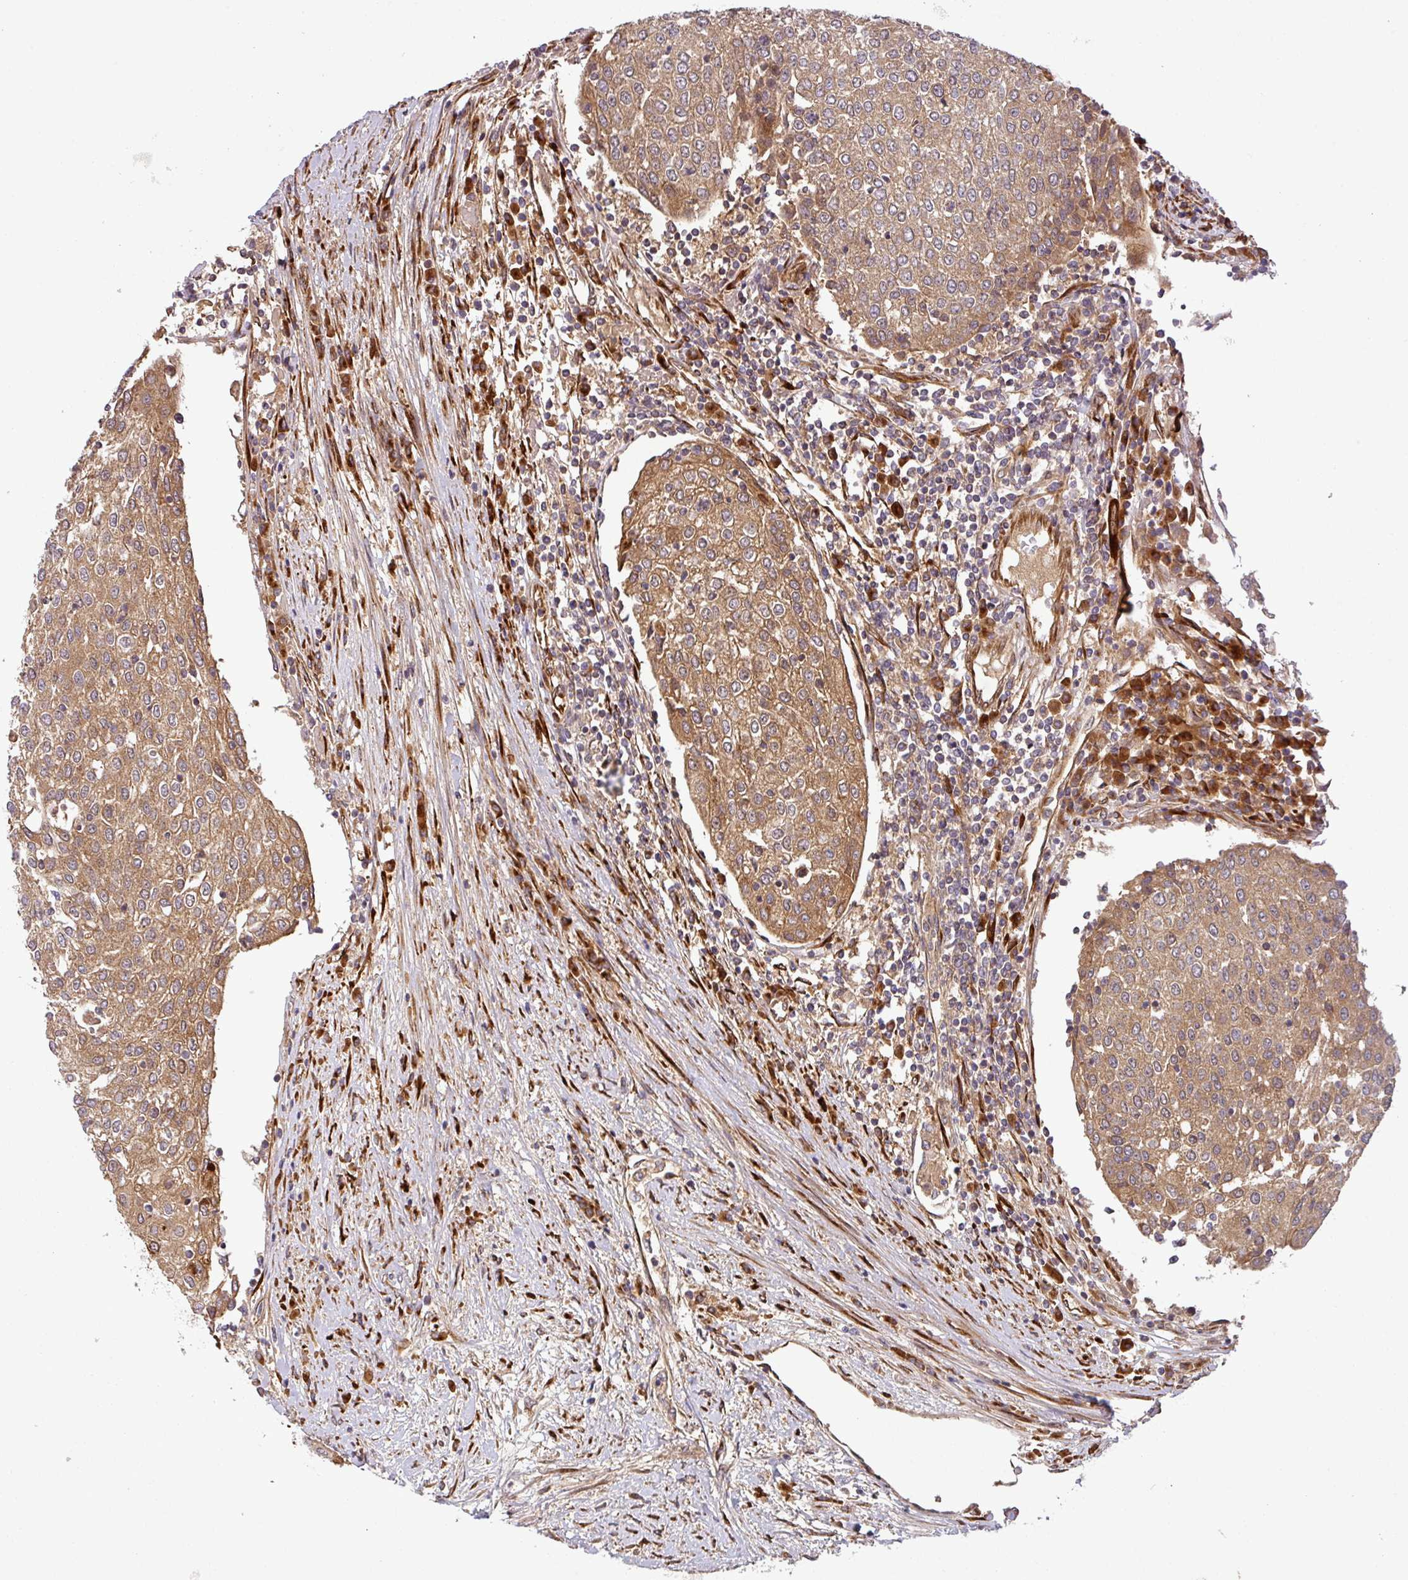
{"staining": {"intensity": "moderate", "quantity": ">75%", "location": "cytoplasmic/membranous"}, "tissue": "urothelial cancer", "cell_type": "Tumor cells", "image_type": "cancer", "snomed": [{"axis": "morphology", "description": "Urothelial carcinoma, High grade"}, {"axis": "topography", "description": "Urinary bladder"}], "caption": "Immunohistochemical staining of human high-grade urothelial carcinoma reveals moderate cytoplasmic/membranous protein expression in approximately >75% of tumor cells.", "gene": "ART1", "patient": {"sex": "female", "age": 85}}